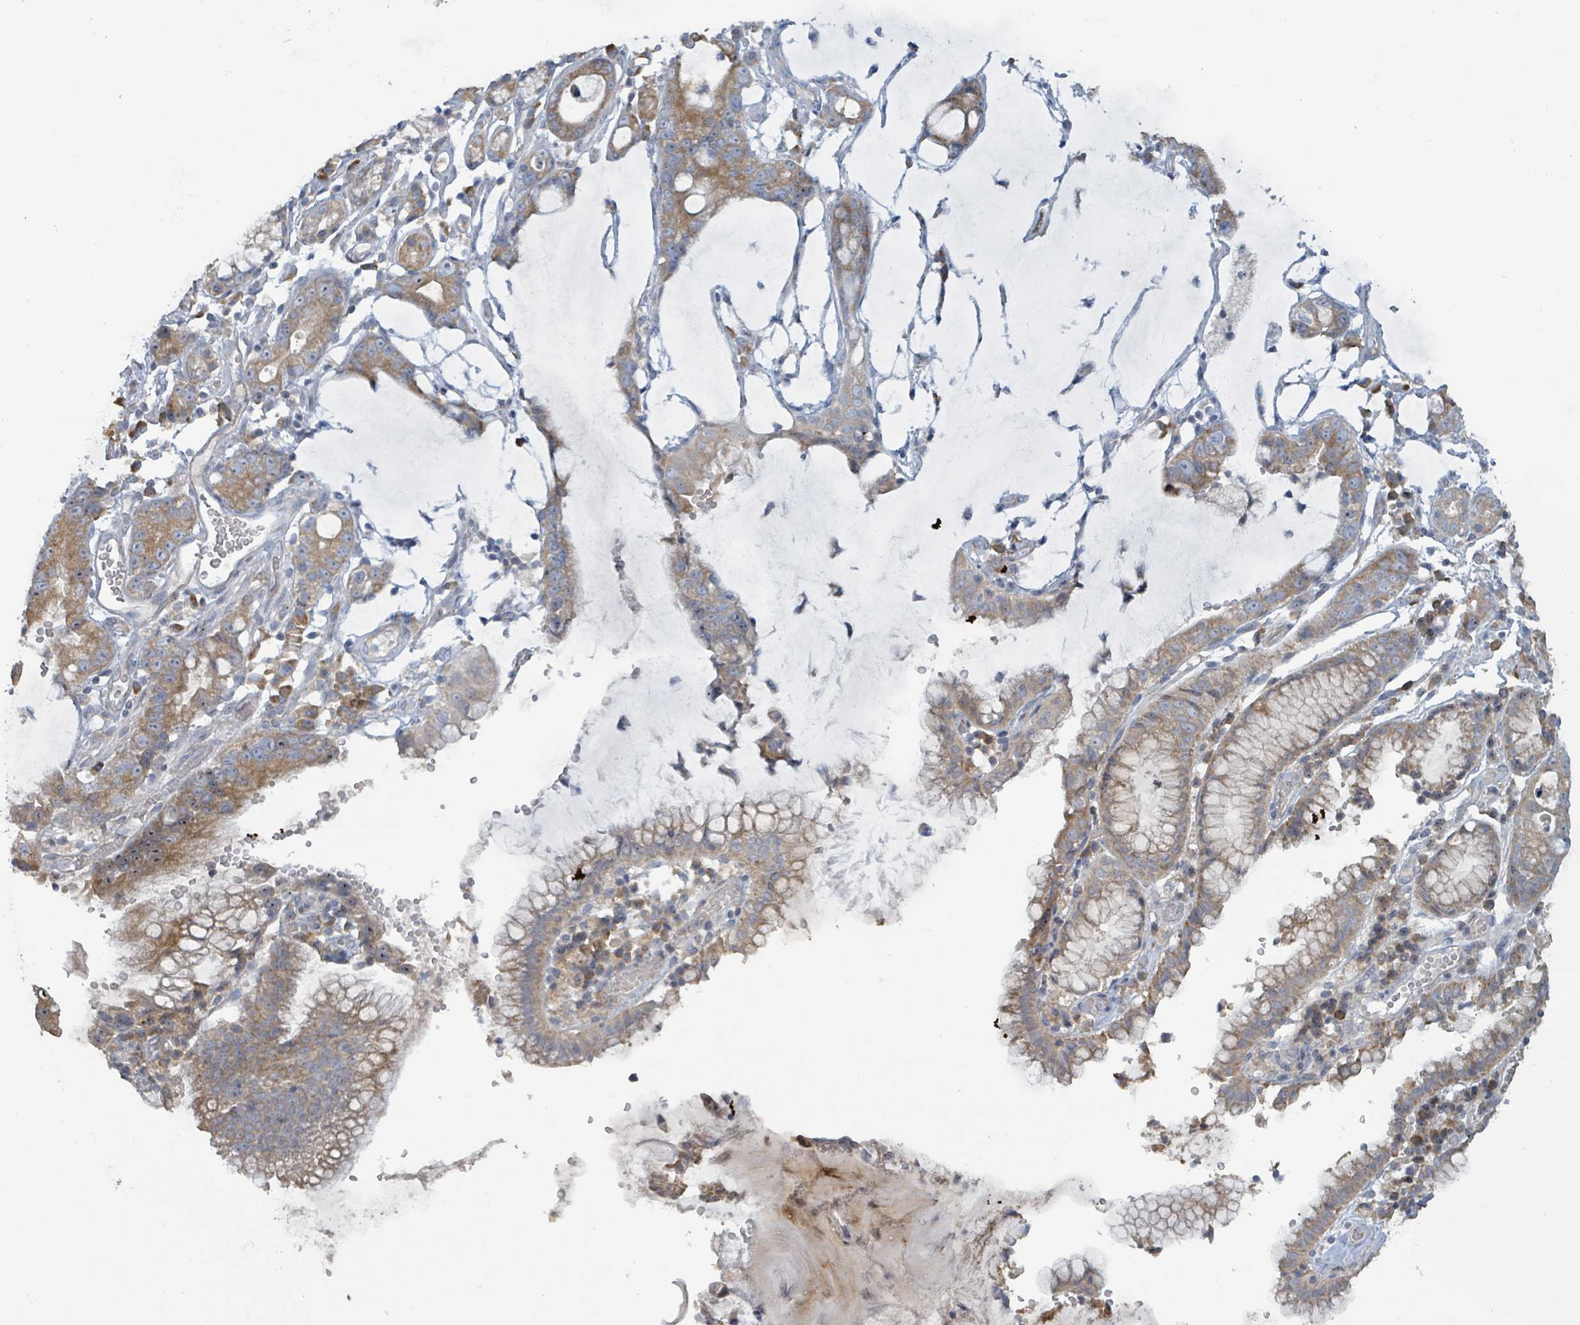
{"staining": {"intensity": "moderate", "quantity": ">75%", "location": "cytoplasmic/membranous"}, "tissue": "stomach cancer", "cell_type": "Tumor cells", "image_type": "cancer", "snomed": [{"axis": "morphology", "description": "Adenocarcinoma, NOS"}, {"axis": "topography", "description": "Stomach"}], "caption": "Immunohistochemistry (IHC) staining of stomach cancer (adenocarcinoma), which displays medium levels of moderate cytoplasmic/membranous staining in about >75% of tumor cells indicating moderate cytoplasmic/membranous protein positivity. The staining was performed using DAB (3,3'-diaminobenzidine) (brown) for protein detection and nuclei were counterstained in hematoxylin (blue).", "gene": "RPL32", "patient": {"sex": "male", "age": 55}}